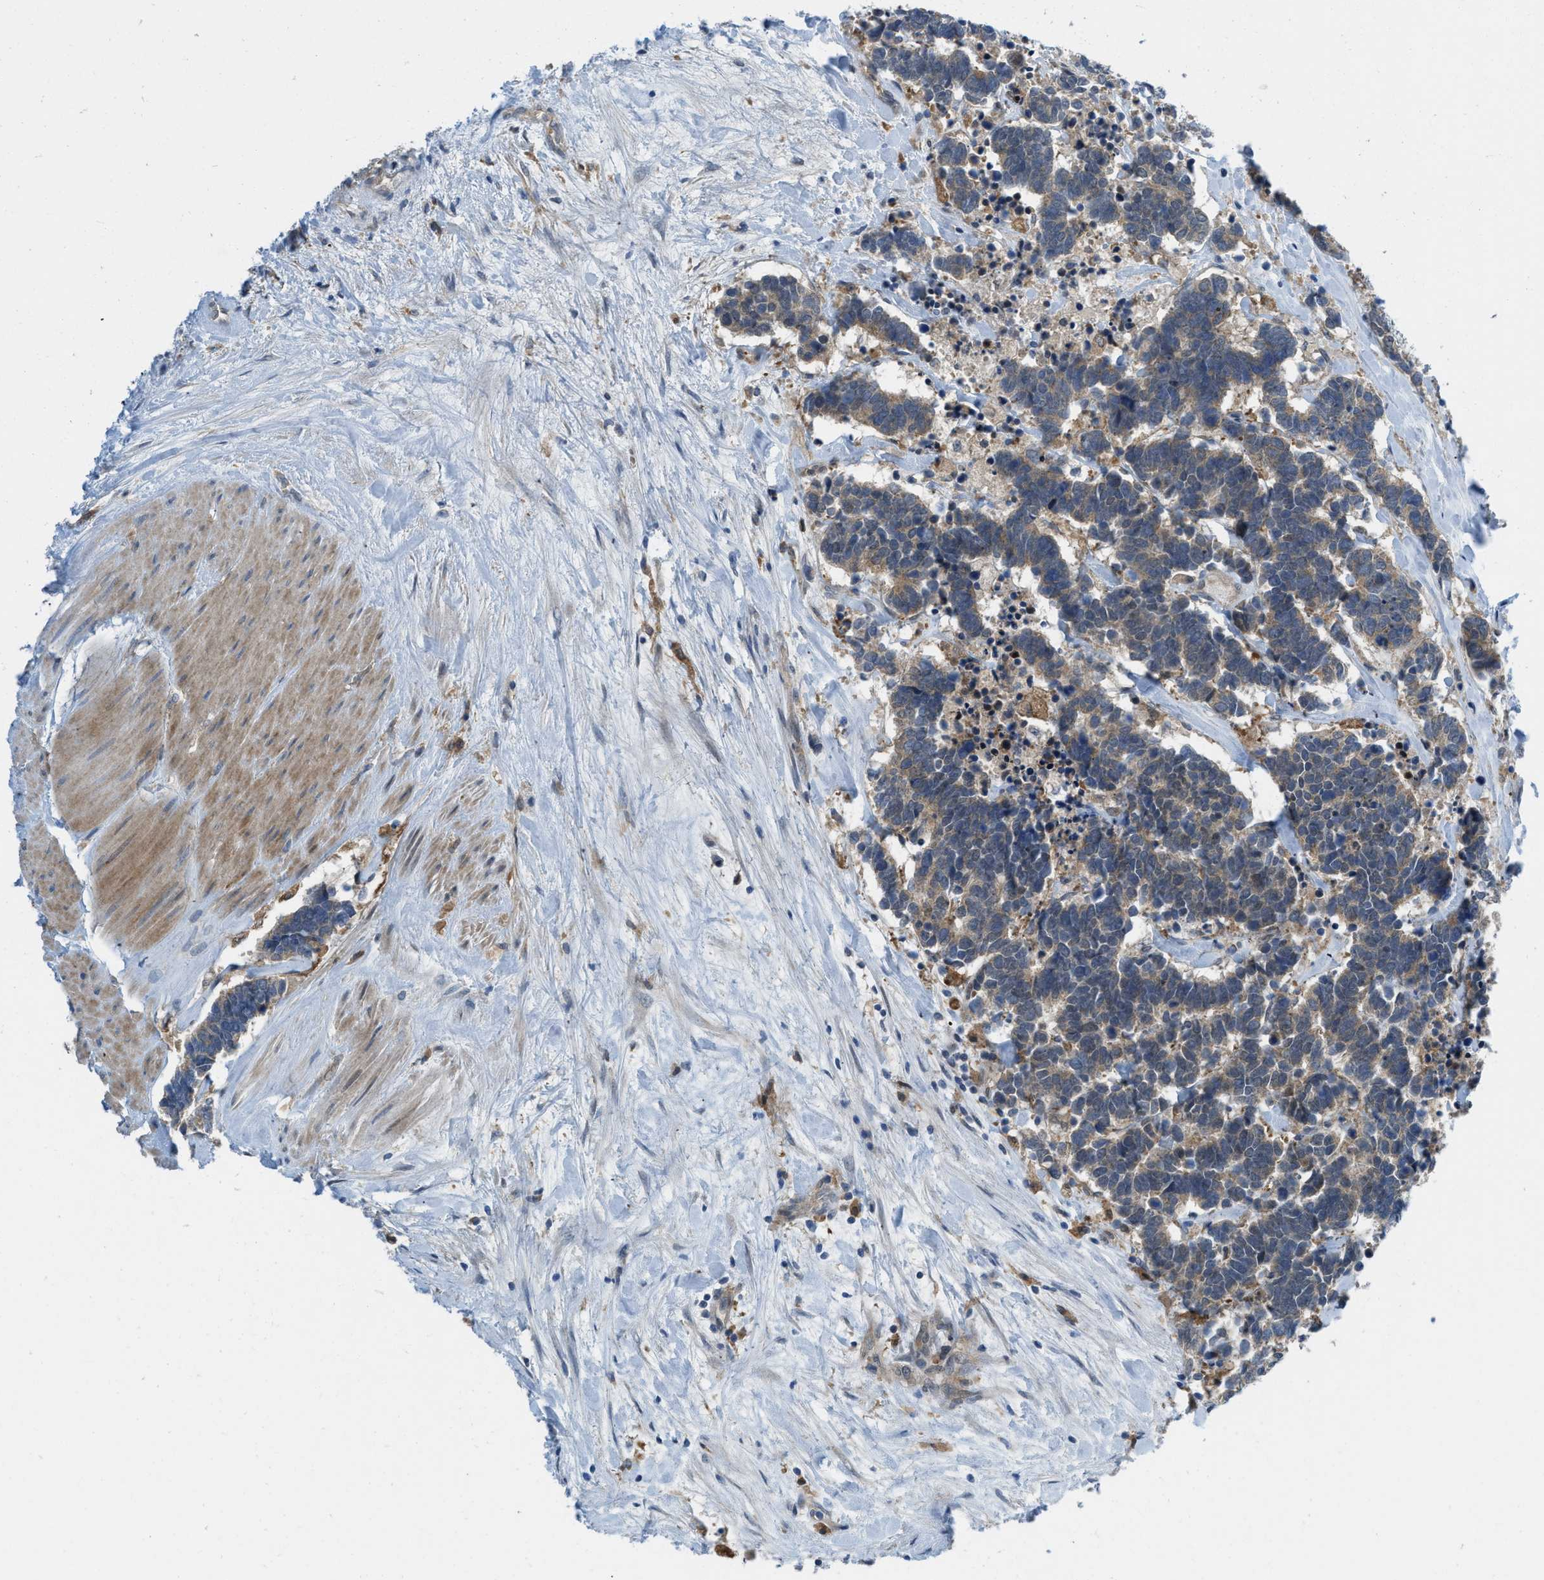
{"staining": {"intensity": "weak", "quantity": ">75%", "location": "cytoplasmic/membranous"}, "tissue": "carcinoid", "cell_type": "Tumor cells", "image_type": "cancer", "snomed": [{"axis": "morphology", "description": "Carcinoma, NOS"}, {"axis": "morphology", "description": "Carcinoid, malignant, NOS"}, {"axis": "topography", "description": "Urinary bladder"}], "caption": "The immunohistochemical stain shows weak cytoplasmic/membranous positivity in tumor cells of carcinoid tissue. The staining was performed using DAB to visualize the protein expression in brown, while the nuclei were stained in blue with hematoxylin (Magnification: 20x).", "gene": "BAZ2B", "patient": {"sex": "male", "age": 57}}